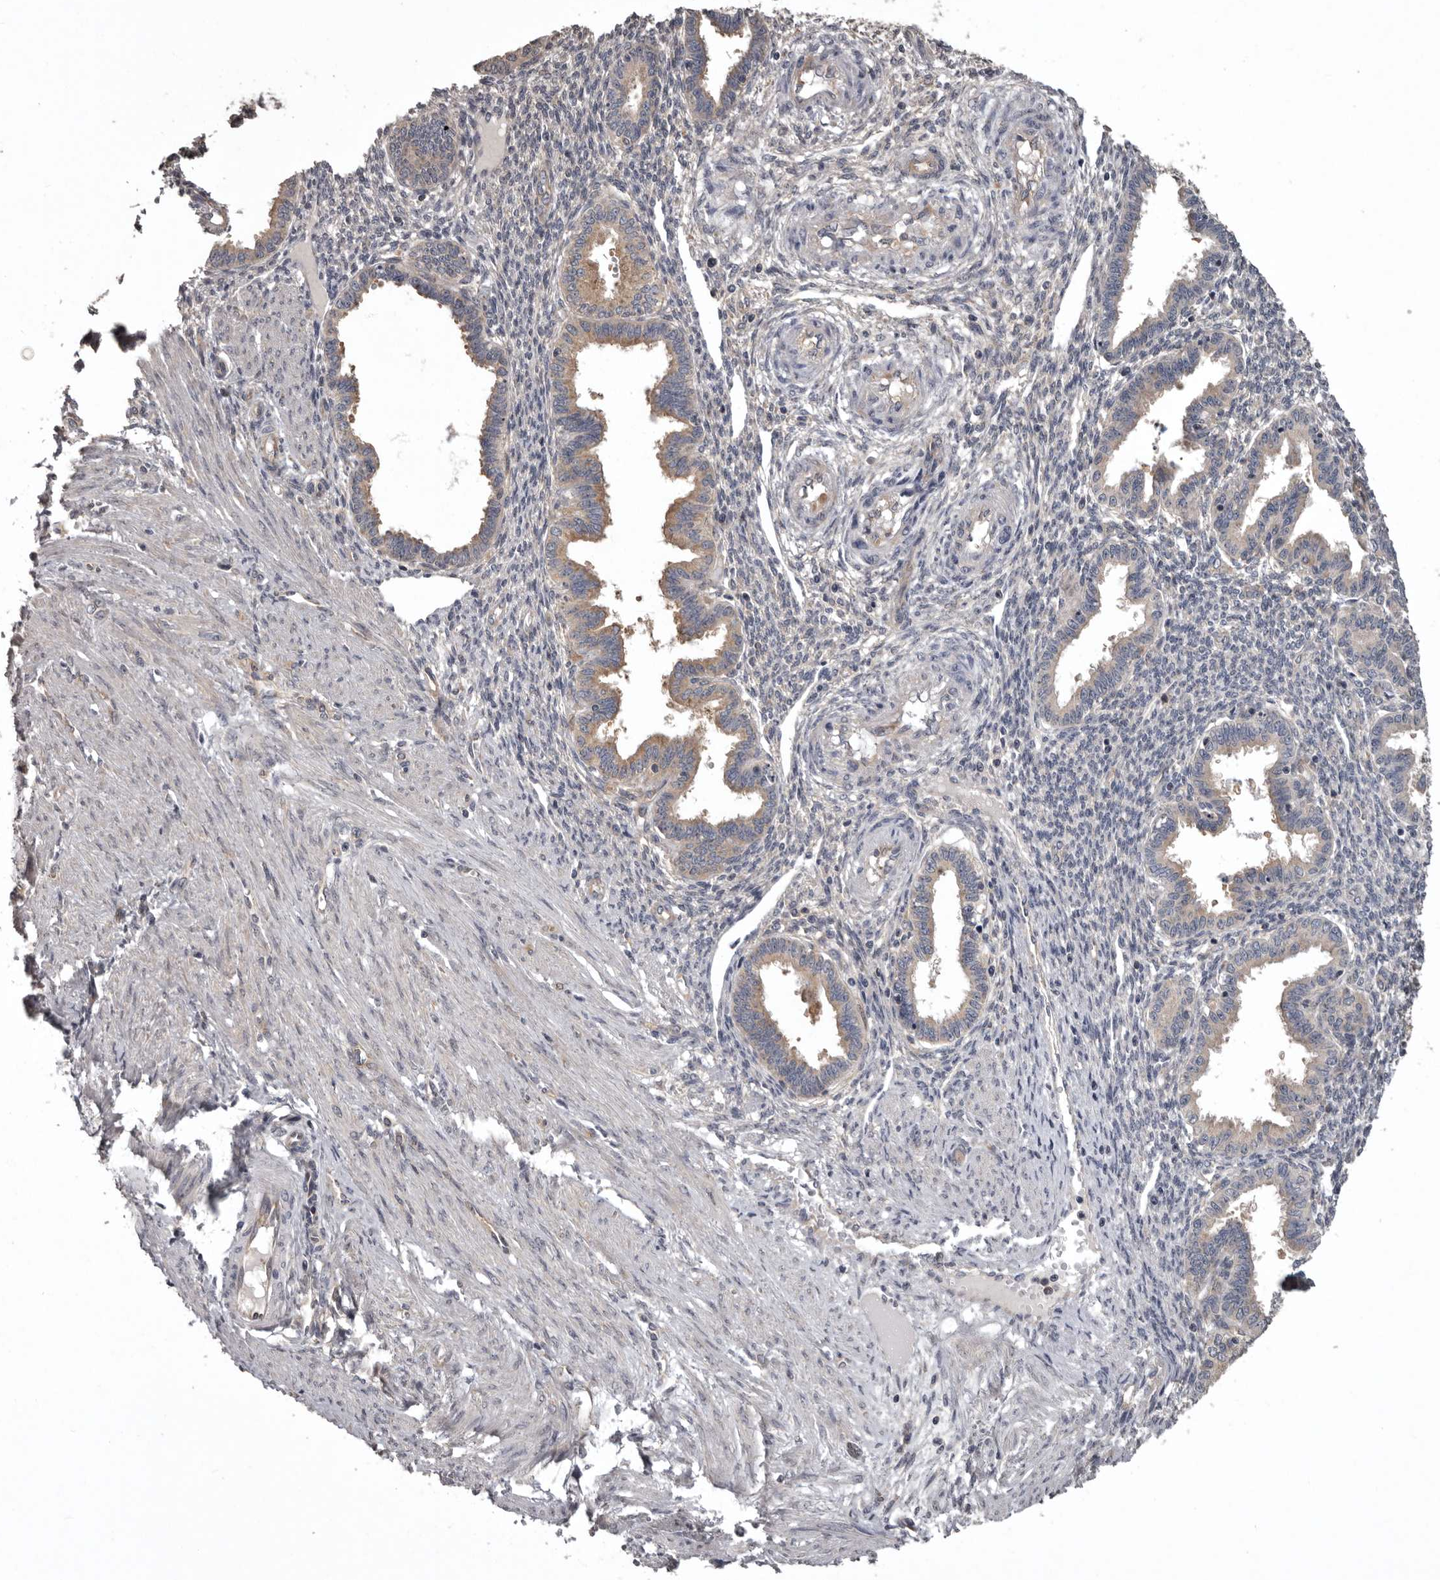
{"staining": {"intensity": "negative", "quantity": "none", "location": "none"}, "tissue": "endometrium", "cell_type": "Cells in endometrial stroma", "image_type": "normal", "snomed": [{"axis": "morphology", "description": "Normal tissue, NOS"}, {"axis": "topography", "description": "Endometrium"}], "caption": "Histopathology image shows no protein staining in cells in endometrial stroma of normal endometrium. Nuclei are stained in blue.", "gene": "DARS1", "patient": {"sex": "female", "age": 33}}